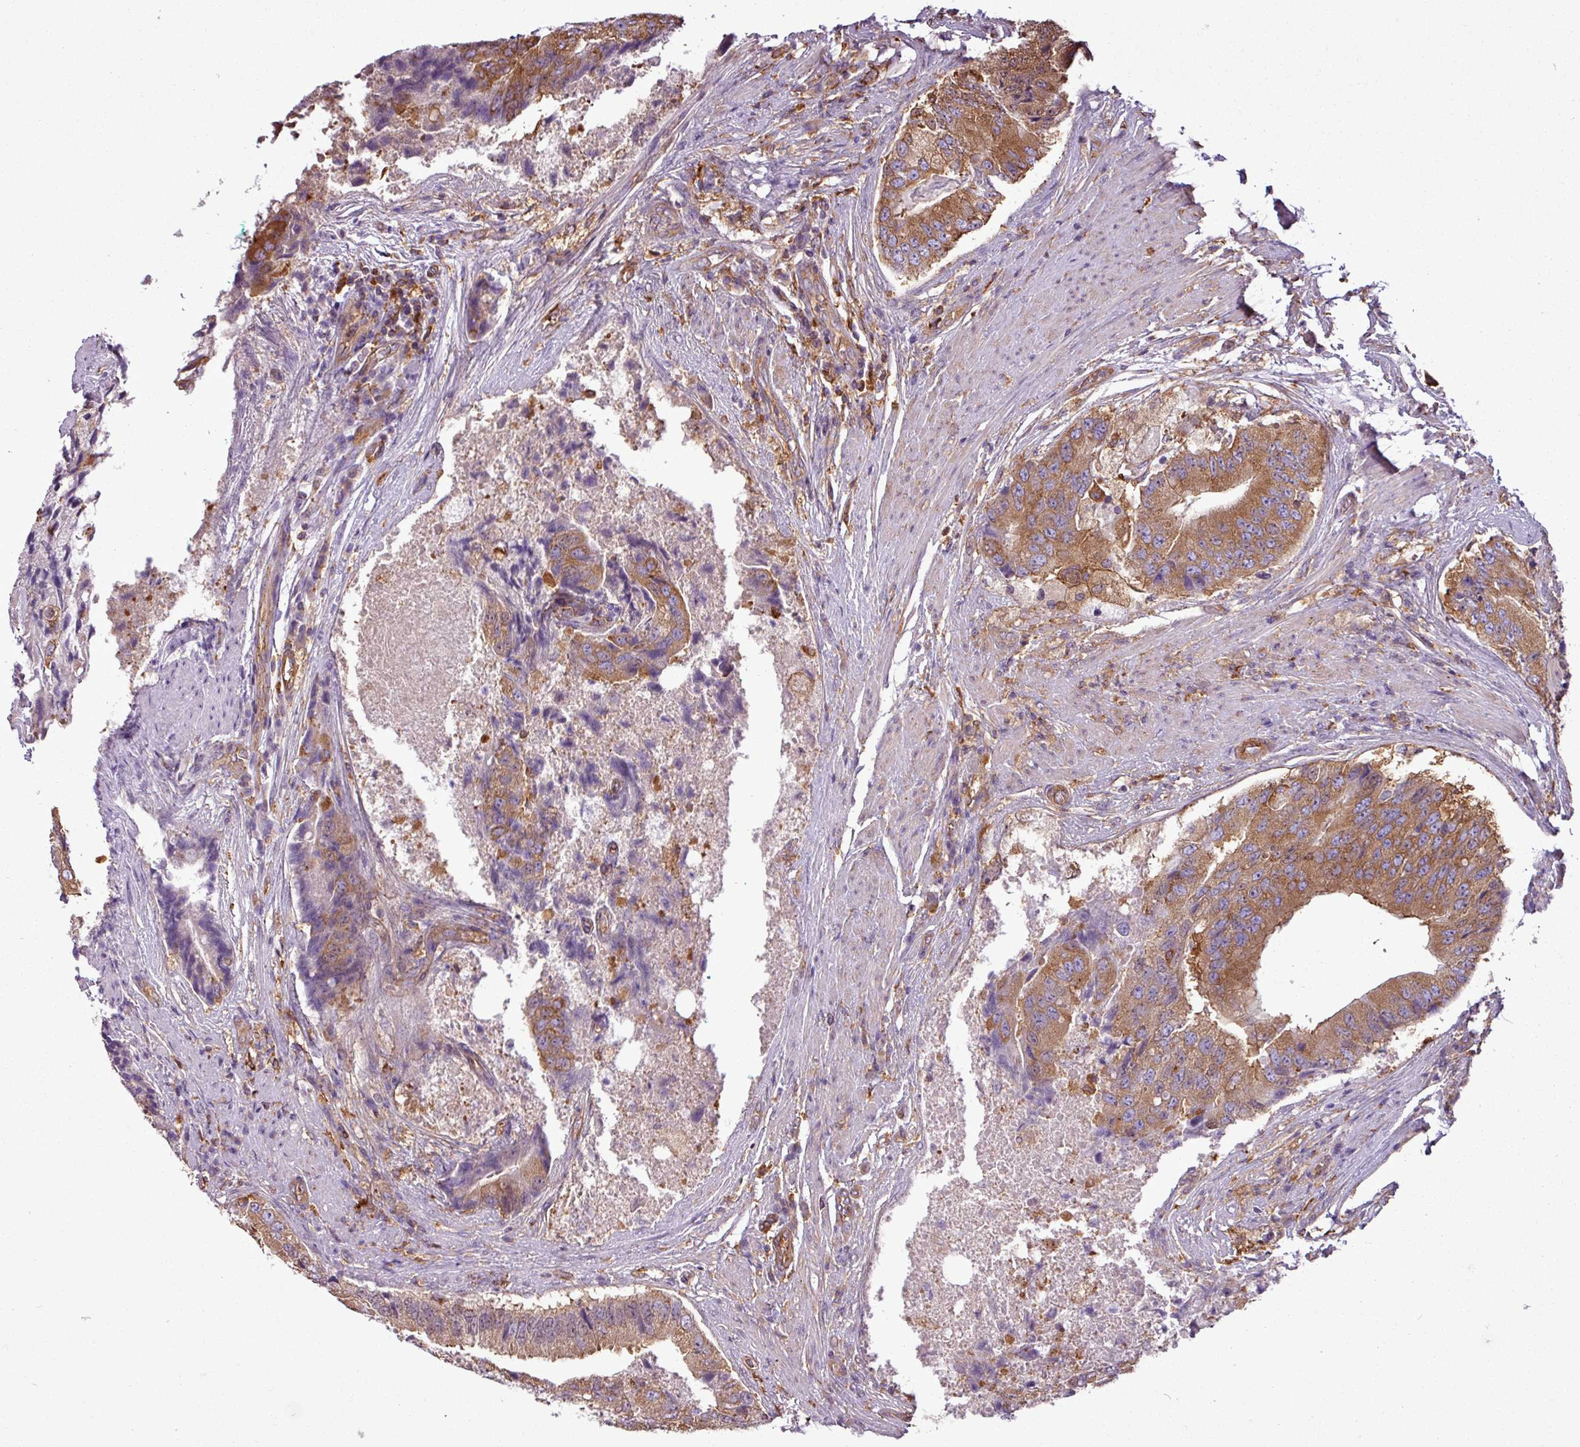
{"staining": {"intensity": "moderate", "quantity": ">75%", "location": "cytoplasmic/membranous"}, "tissue": "prostate cancer", "cell_type": "Tumor cells", "image_type": "cancer", "snomed": [{"axis": "morphology", "description": "Adenocarcinoma, High grade"}, {"axis": "topography", "description": "Prostate"}], "caption": "Immunohistochemistry (DAB) staining of prostate cancer (high-grade adenocarcinoma) displays moderate cytoplasmic/membranous protein expression in approximately >75% of tumor cells. (Stains: DAB (3,3'-diaminobenzidine) in brown, nuclei in blue, Microscopy: brightfield microscopy at high magnification).", "gene": "PACSIN2", "patient": {"sex": "male", "age": 70}}